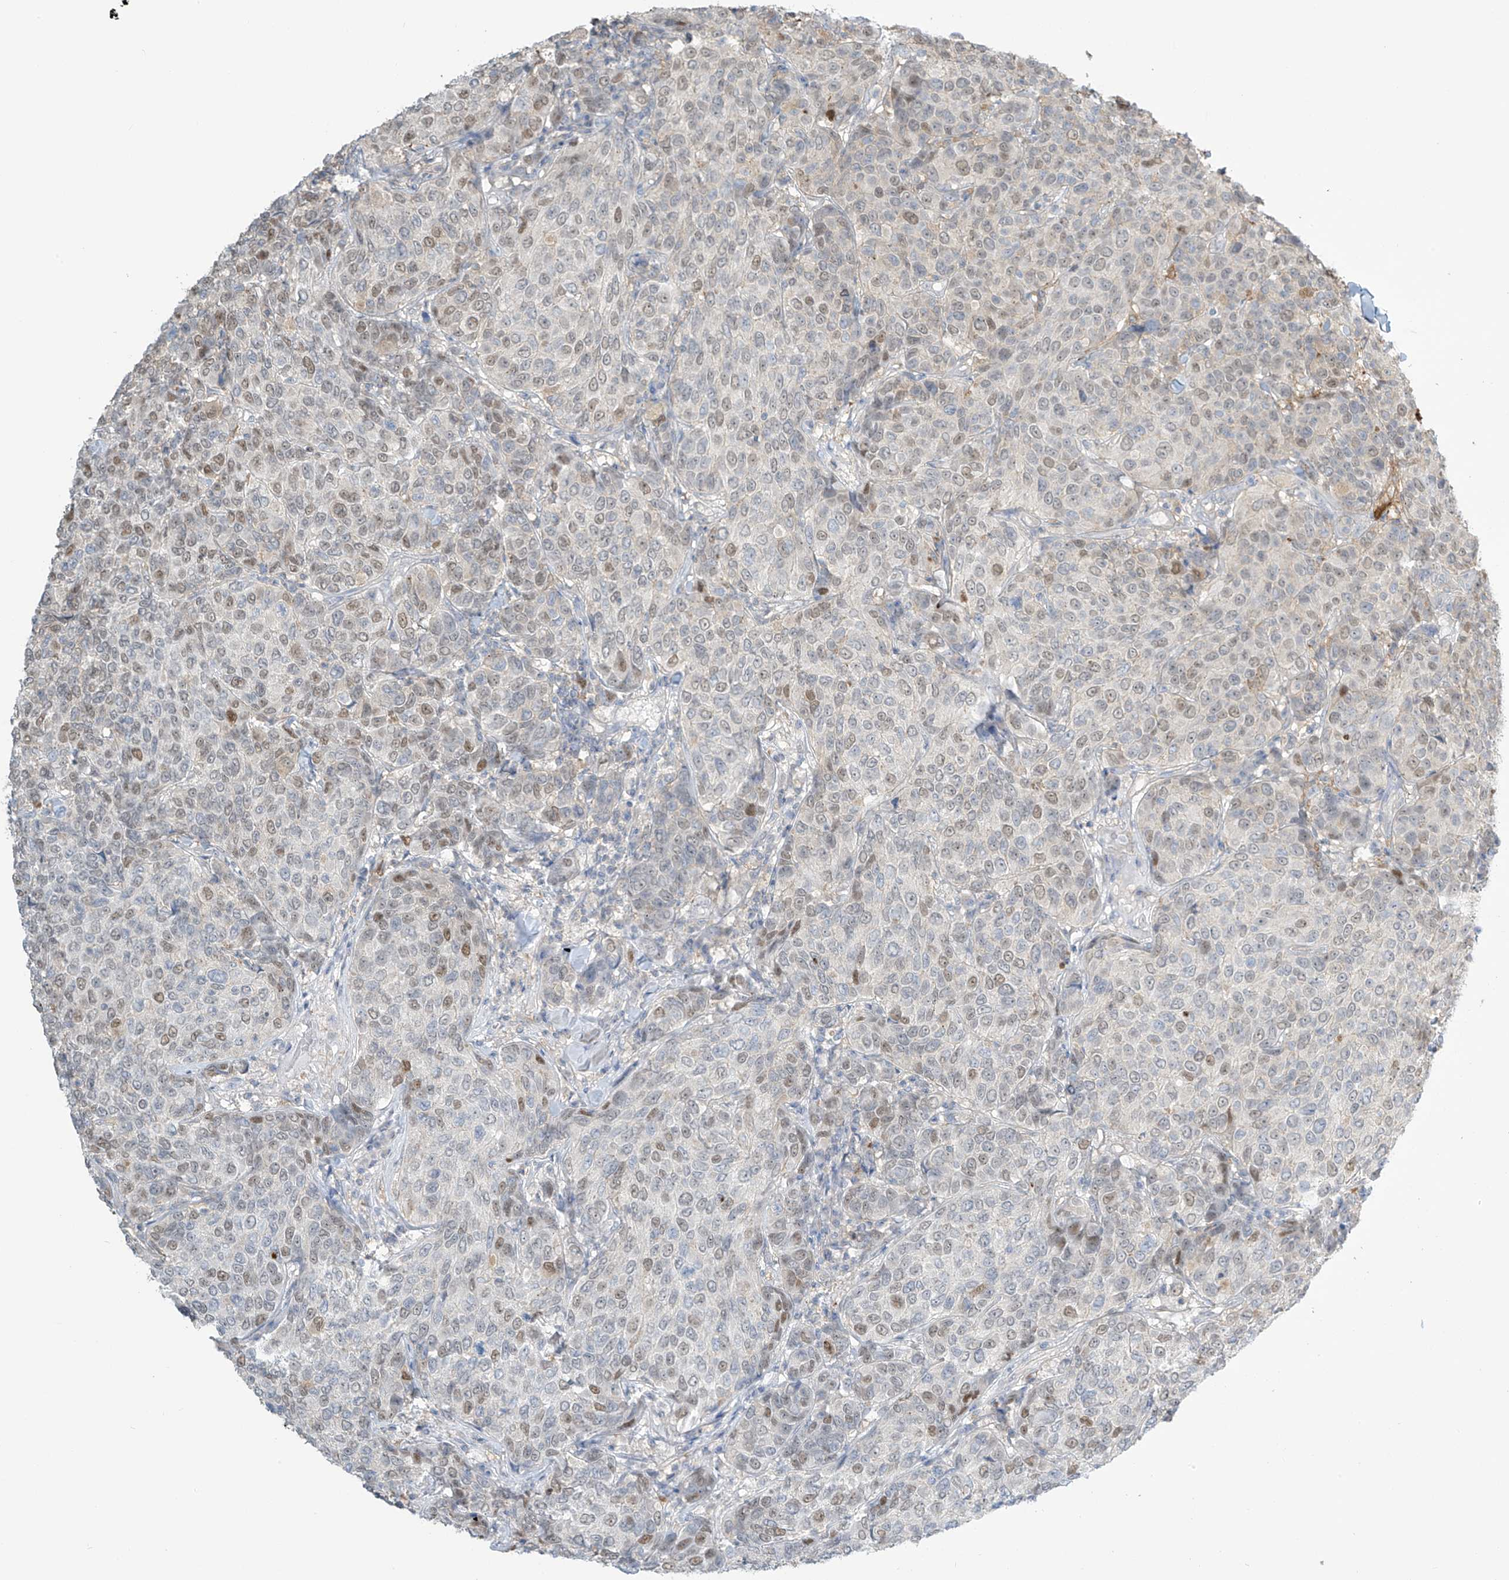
{"staining": {"intensity": "weak", "quantity": "<25%", "location": "nuclear"}, "tissue": "breast cancer", "cell_type": "Tumor cells", "image_type": "cancer", "snomed": [{"axis": "morphology", "description": "Duct carcinoma"}, {"axis": "topography", "description": "Breast"}], "caption": "IHC histopathology image of infiltrating ductal carcinoma (breast) stained for a protein (brown), which exhibits no staining in tumor cells.", "gene": "TAGAP", "patient": {"sex": "female", "age": 55}}